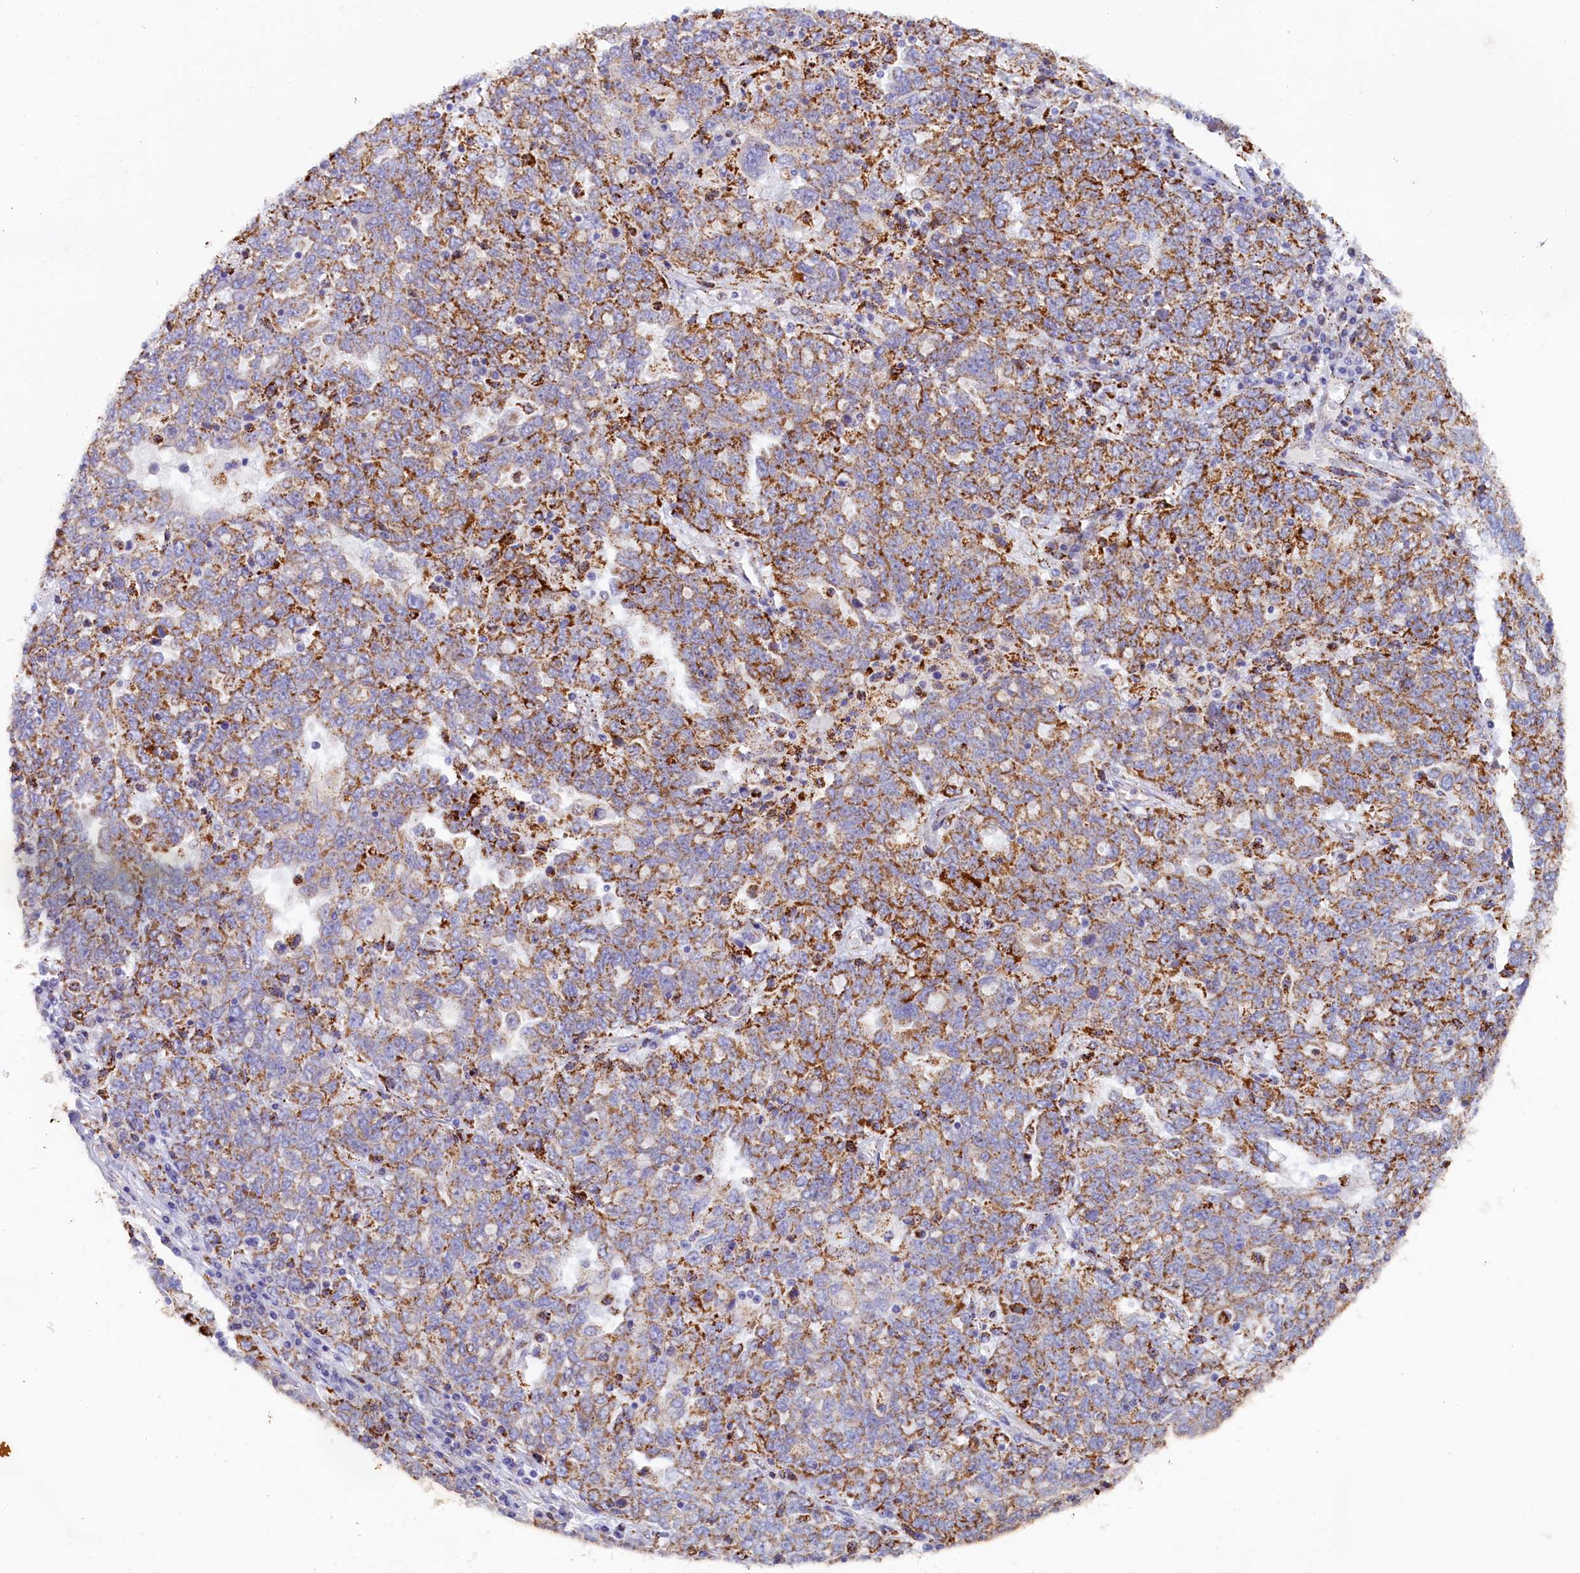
{"staining": {"intensity": "moderate", "quantity": "25%-75%", "location": "cytoplasmic/membranous"}, "tissue": "ovarian cancer", "cell_type": "Tumor cells", "image_type": "cancer", "snomed": [{"axis": "morphology", "description": "Carcinoma, endometroid"}, {"axis": "topography", "description": "Ovary"}], "caption": "Protein expression analysis of human endometroid carcinoma (ovarian) reveals moderate cytoplasmic/membranous staining in about 25%-75% of tumor cells. (DAB (3,3'-diaminobenzidine) IHC, brown staining for protein, blue staining for nuclei).", "gene": "AKTIP", "patient": {"sex": "female", "age": 62}}